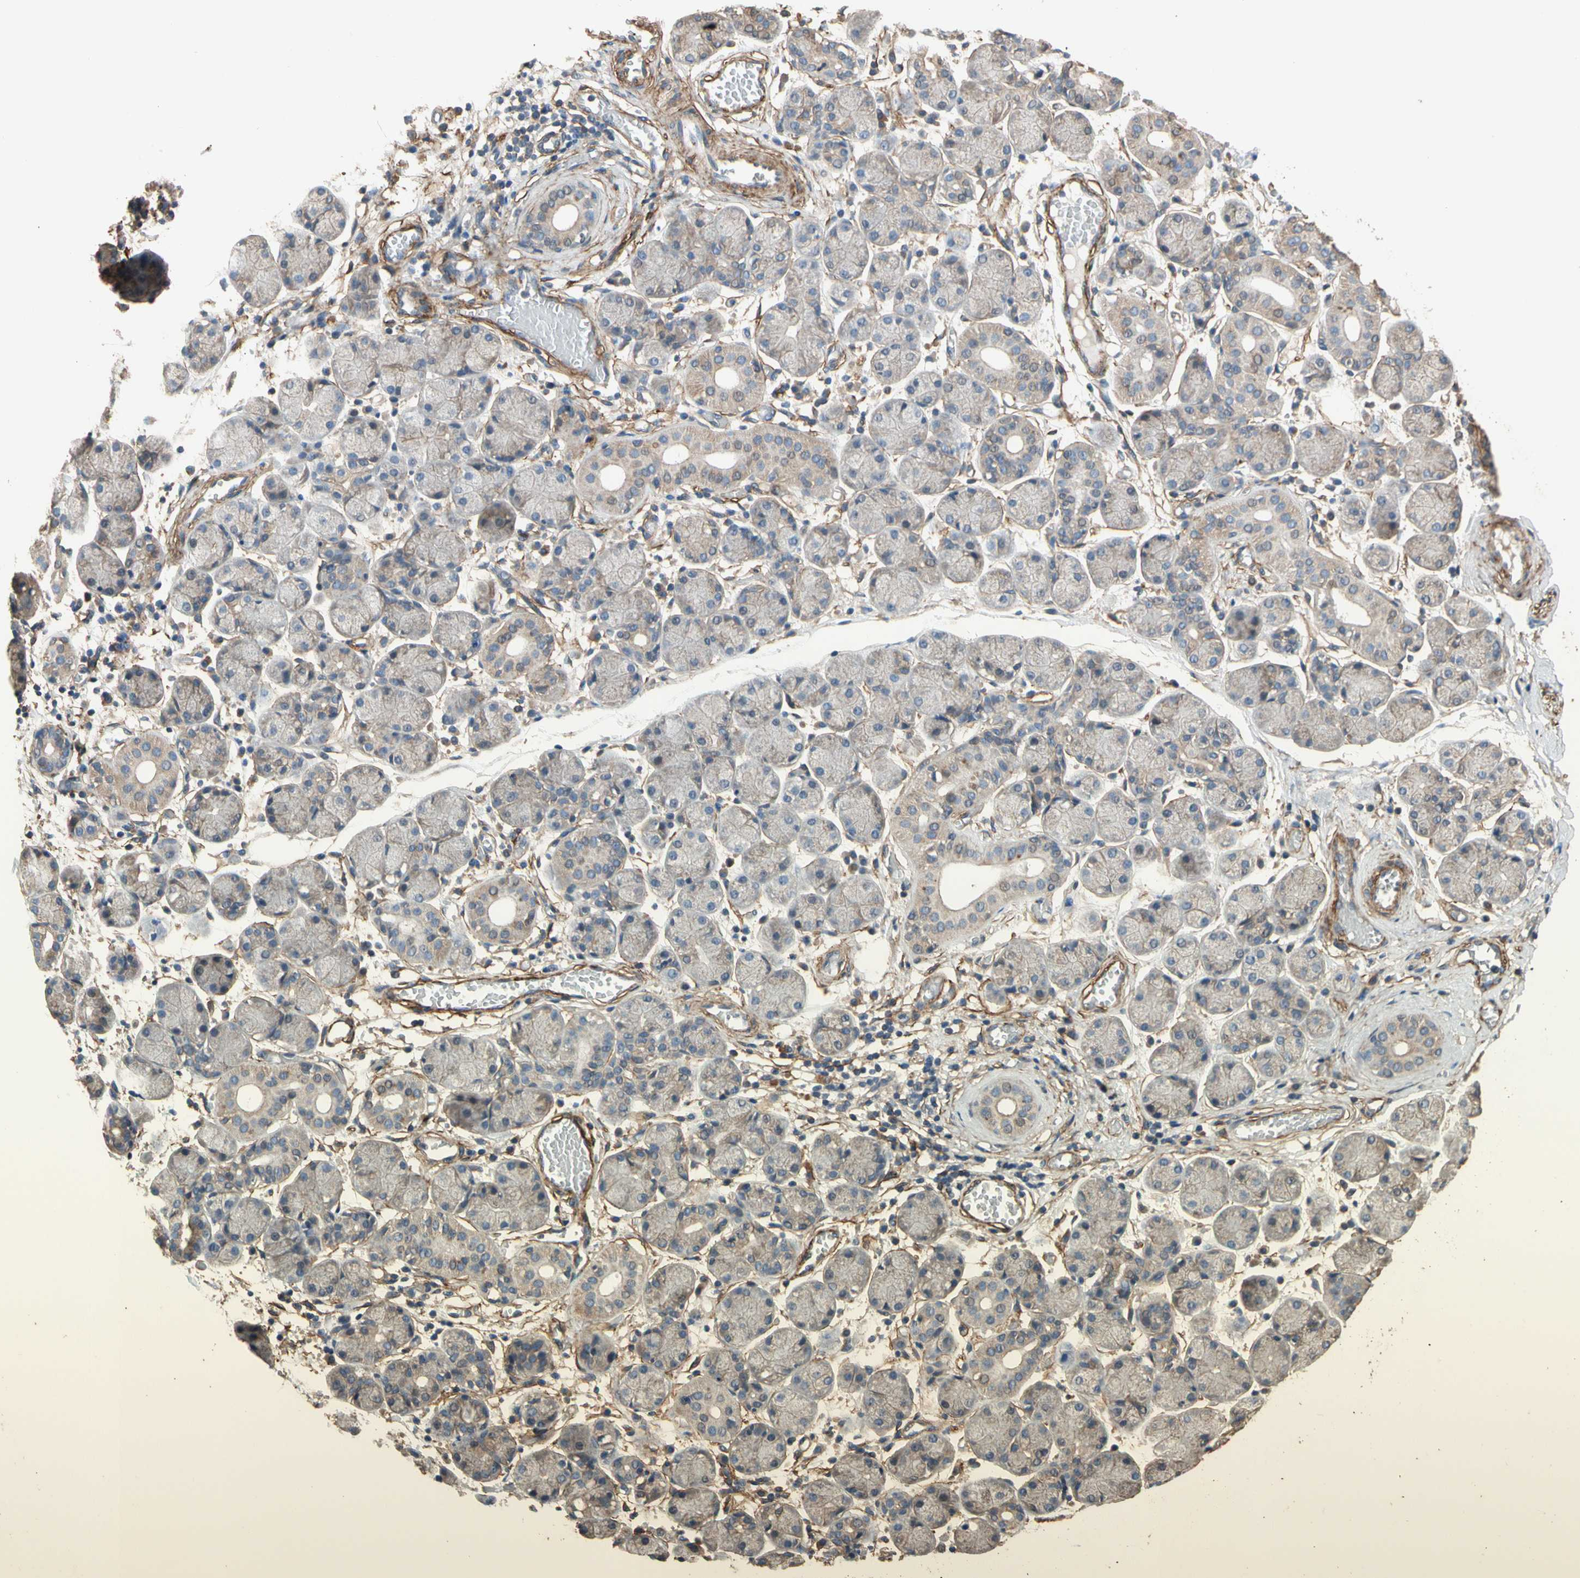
{"staining": {"intensity": "weak", "quantity": "25%-75%", "location": "cytoplasmic/membranous"}, "tissue": "salivary gland", "cell_type": "Glandular cells", "image_type": "normal", "snomed": [{"axis": "morphology", "description": "Normal tissue, NOS"}, {"axis": "topography", "description": "Salivary gland"}], "caption": "Immunohistochemical staining of benign human salivary gland demonstrates low levels of weak cytoplasmic/membranous expression in approximately 25%-75% of glandular cells. Ihc stains the protein in brown and the nuclei are stained blue.", "gene": "SUSD2", "patient": {"sex": "female", "age": 24}}